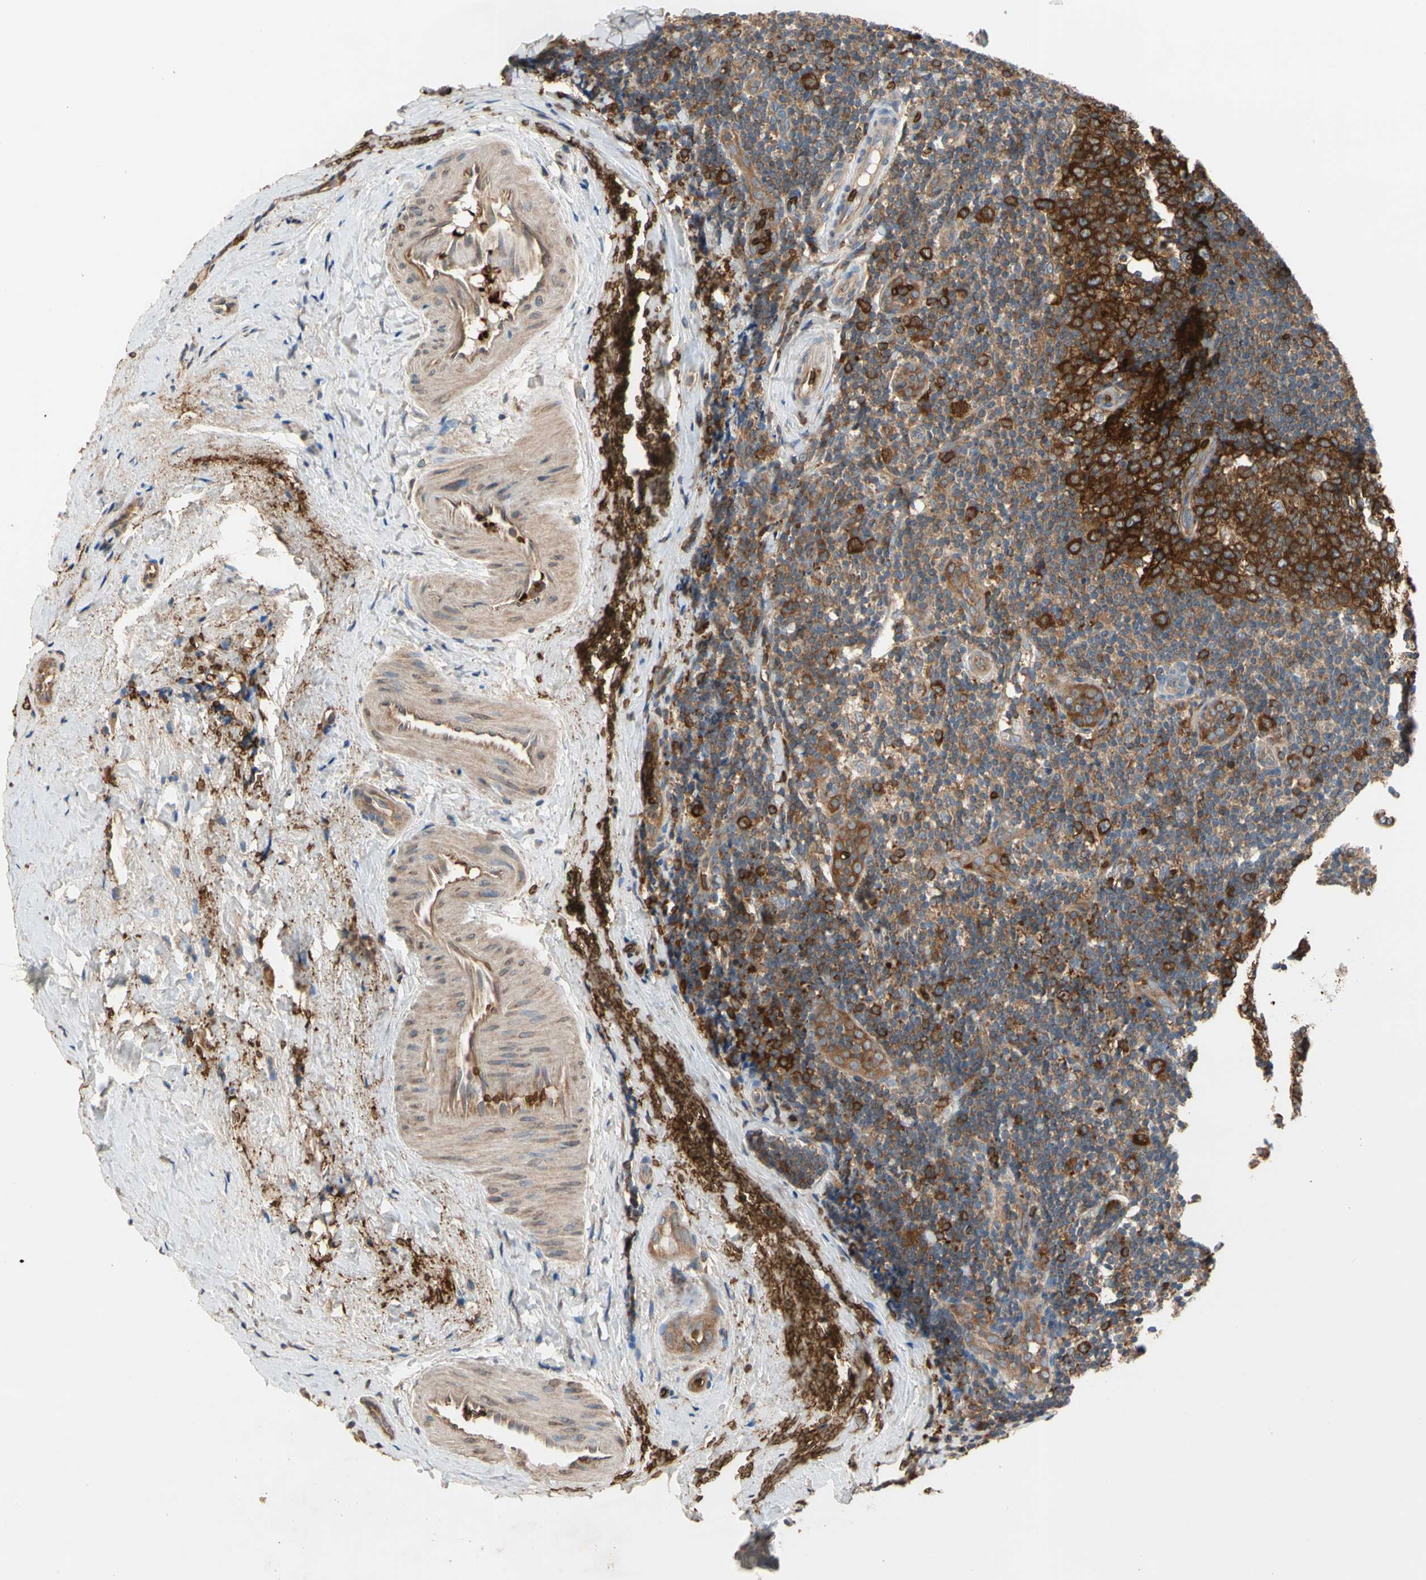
{"staining": {"intensity": "strong", "quantity": ">75%", "location": "cytoplasmic/membranous"}, "tissue": "tonsil", "cell_type": "Germinal center cells", "image_type": "normal", "snomed": [{"axis": "morphology", "description": "Normal tissue, NOS"}, {"axis": "topography", "description": "Tonsil"}], "caption": "IHC image of unremarkable tonsil stained for a protein (brown), which displays high levels of strong cytoplasmic/membranous positivity in about >75% of germinal center cells.", "gene": "RIOK2", "patient": {"sex": "male", "age": 31}}